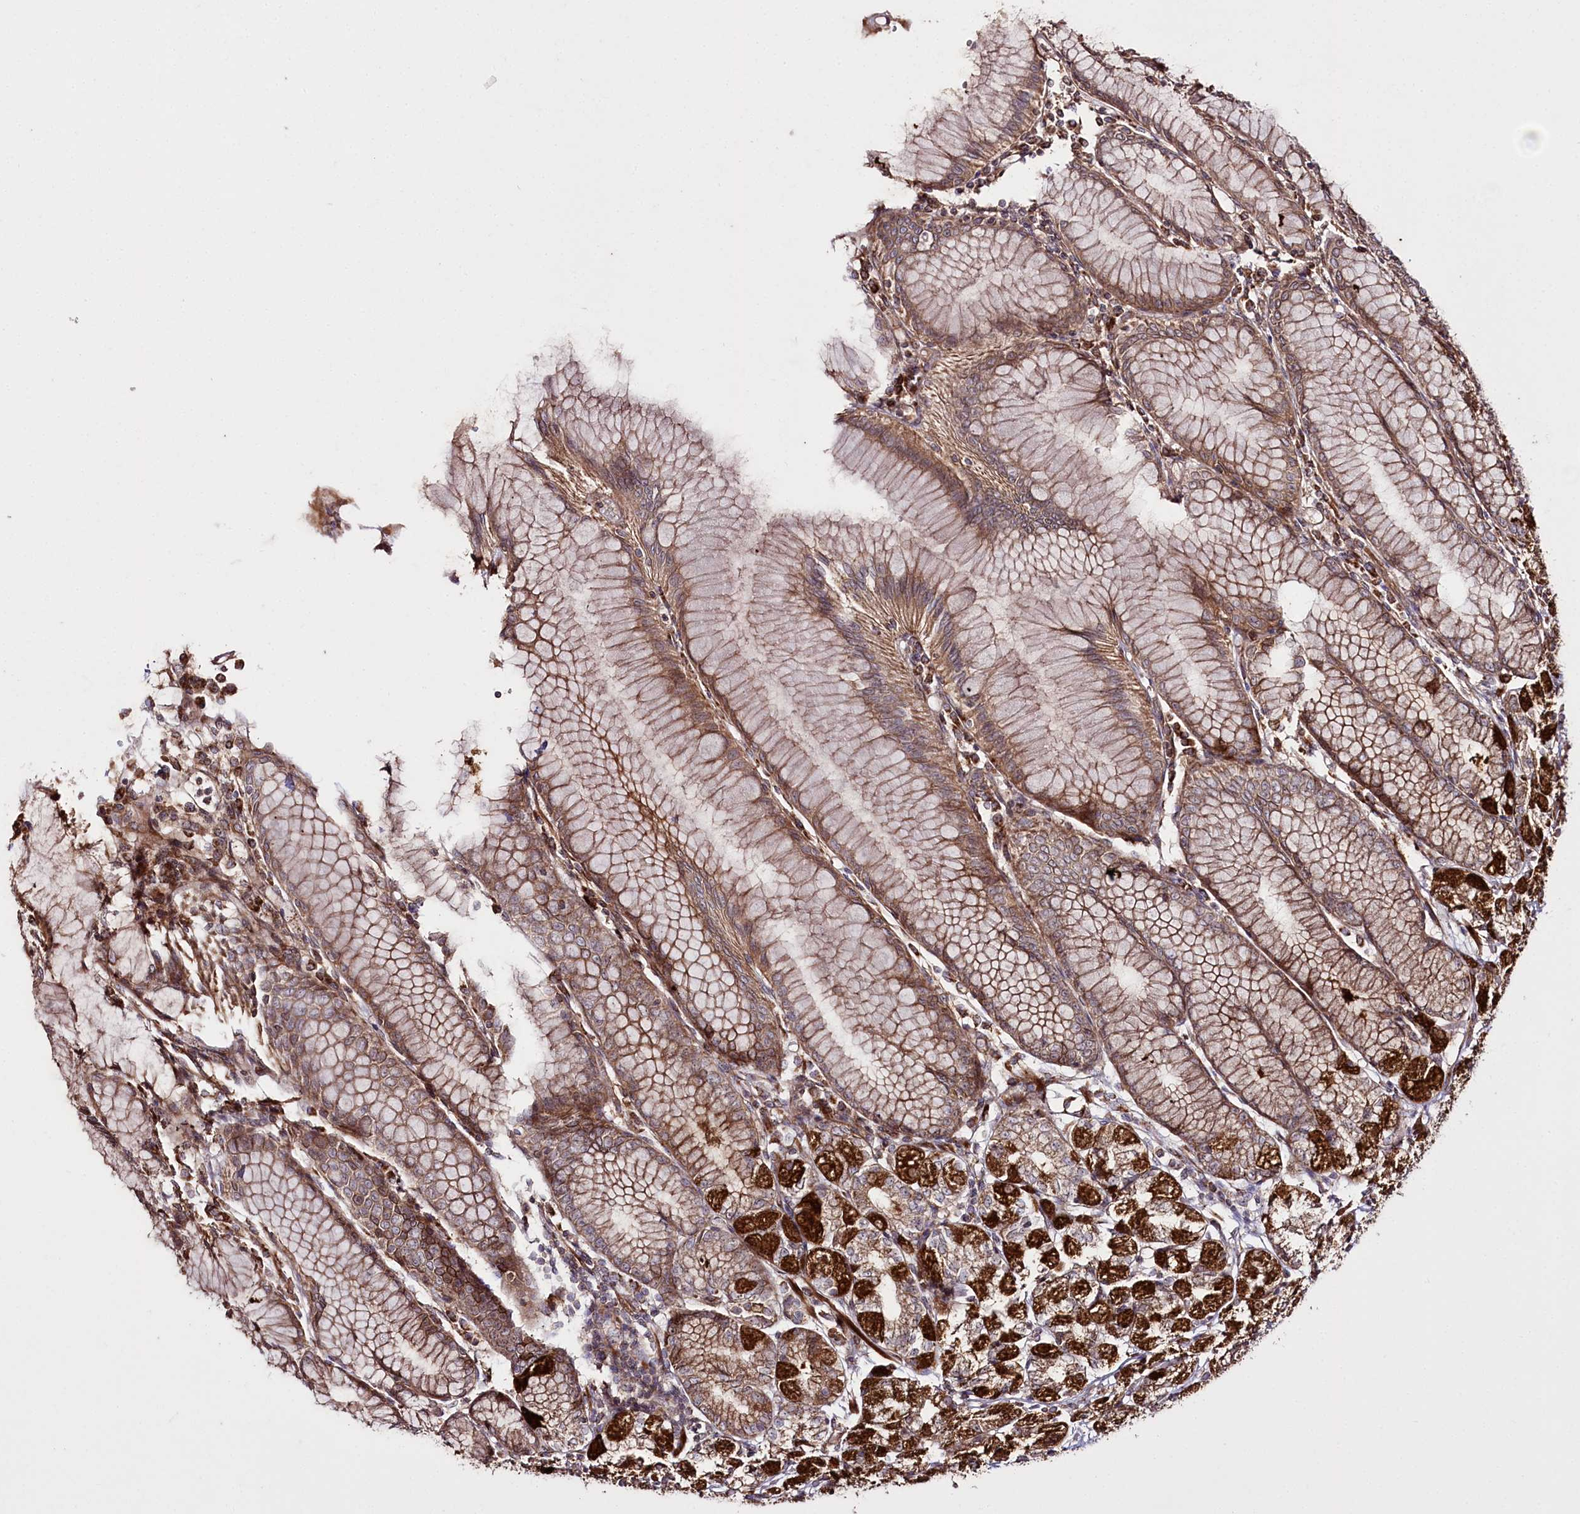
{"staining": {"intensity": "strong", "quantity": ">75%", "location": "cytoplasmic/membranous"}, "tissue": "stomach", "cell_type": "Glandular cells", "image_type": "normal", "snomed": [{"axis": "morphology", "description": "Normal tissue, NOS"}, {"axis": "topography", "description": "Stomach"}], "caption": "Brown immunohistochemical staining in normal stomach displays strong cytoplasmic/membranous staining in about >75% of glandular cells.", "gene": "REXO2", "patient": {"sex": "female", "age": 57}}